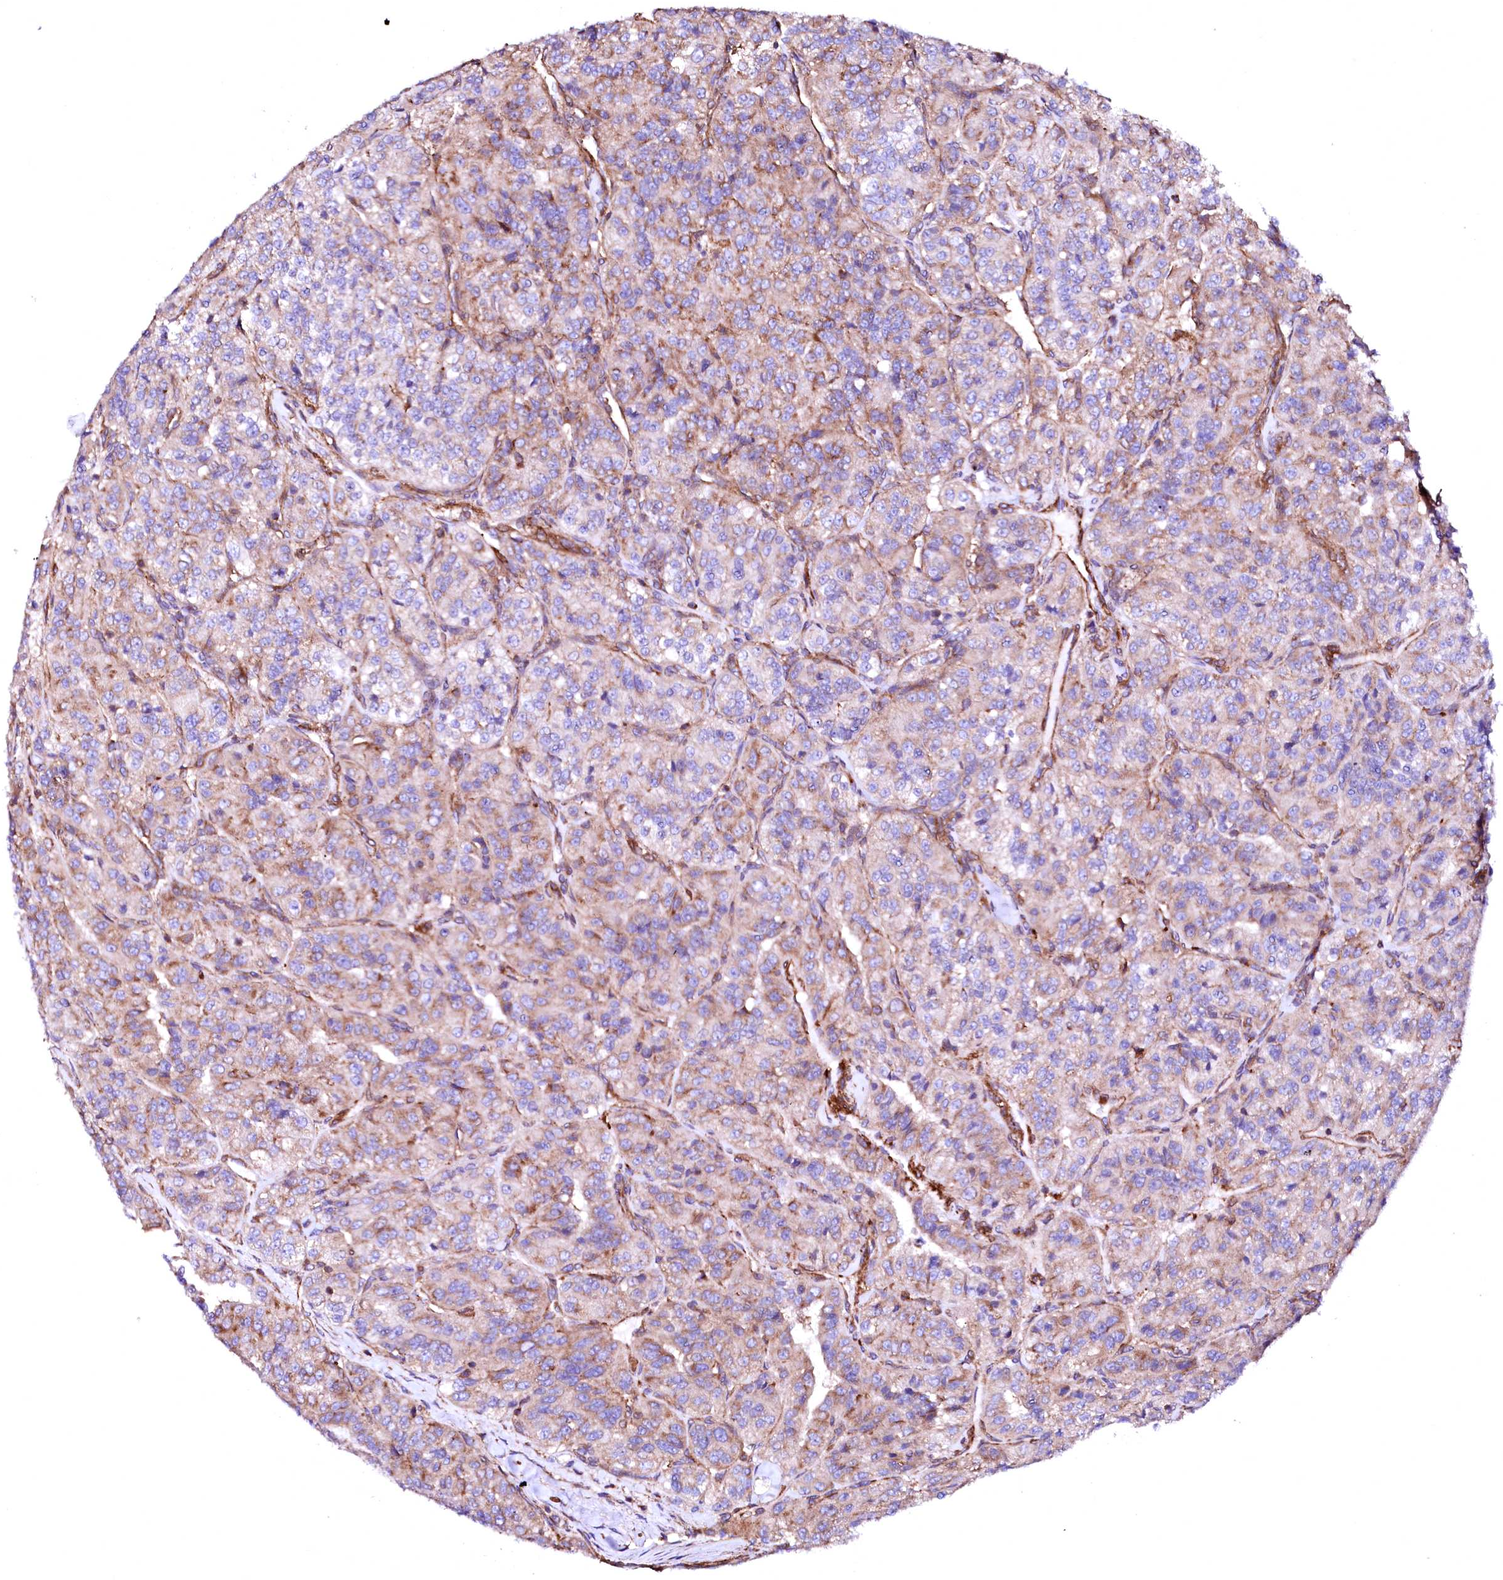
{"staining": {"intensity": "weak", "quantity": "25%-75%", "location": "cytoplasmic/membranous"}, "tissue": "renal cancer", "cell_type": "Tumor cells", "image_type": "cancer", "snomed": [{"axis": "morphology", "description": "Adenocarcinoma, NOS"}, {"axis": "topography", "description": "Kidney"}], "caption": "High-power microscopy captured an immunohistochemistry (IHC) photomicrograph of renal cancer, revealing weak cytoplasmic/membranous staining in about 25%-75% of tumor cells.", "gene": "GPR176", "patient": {"sex": "female", "age": 63}}